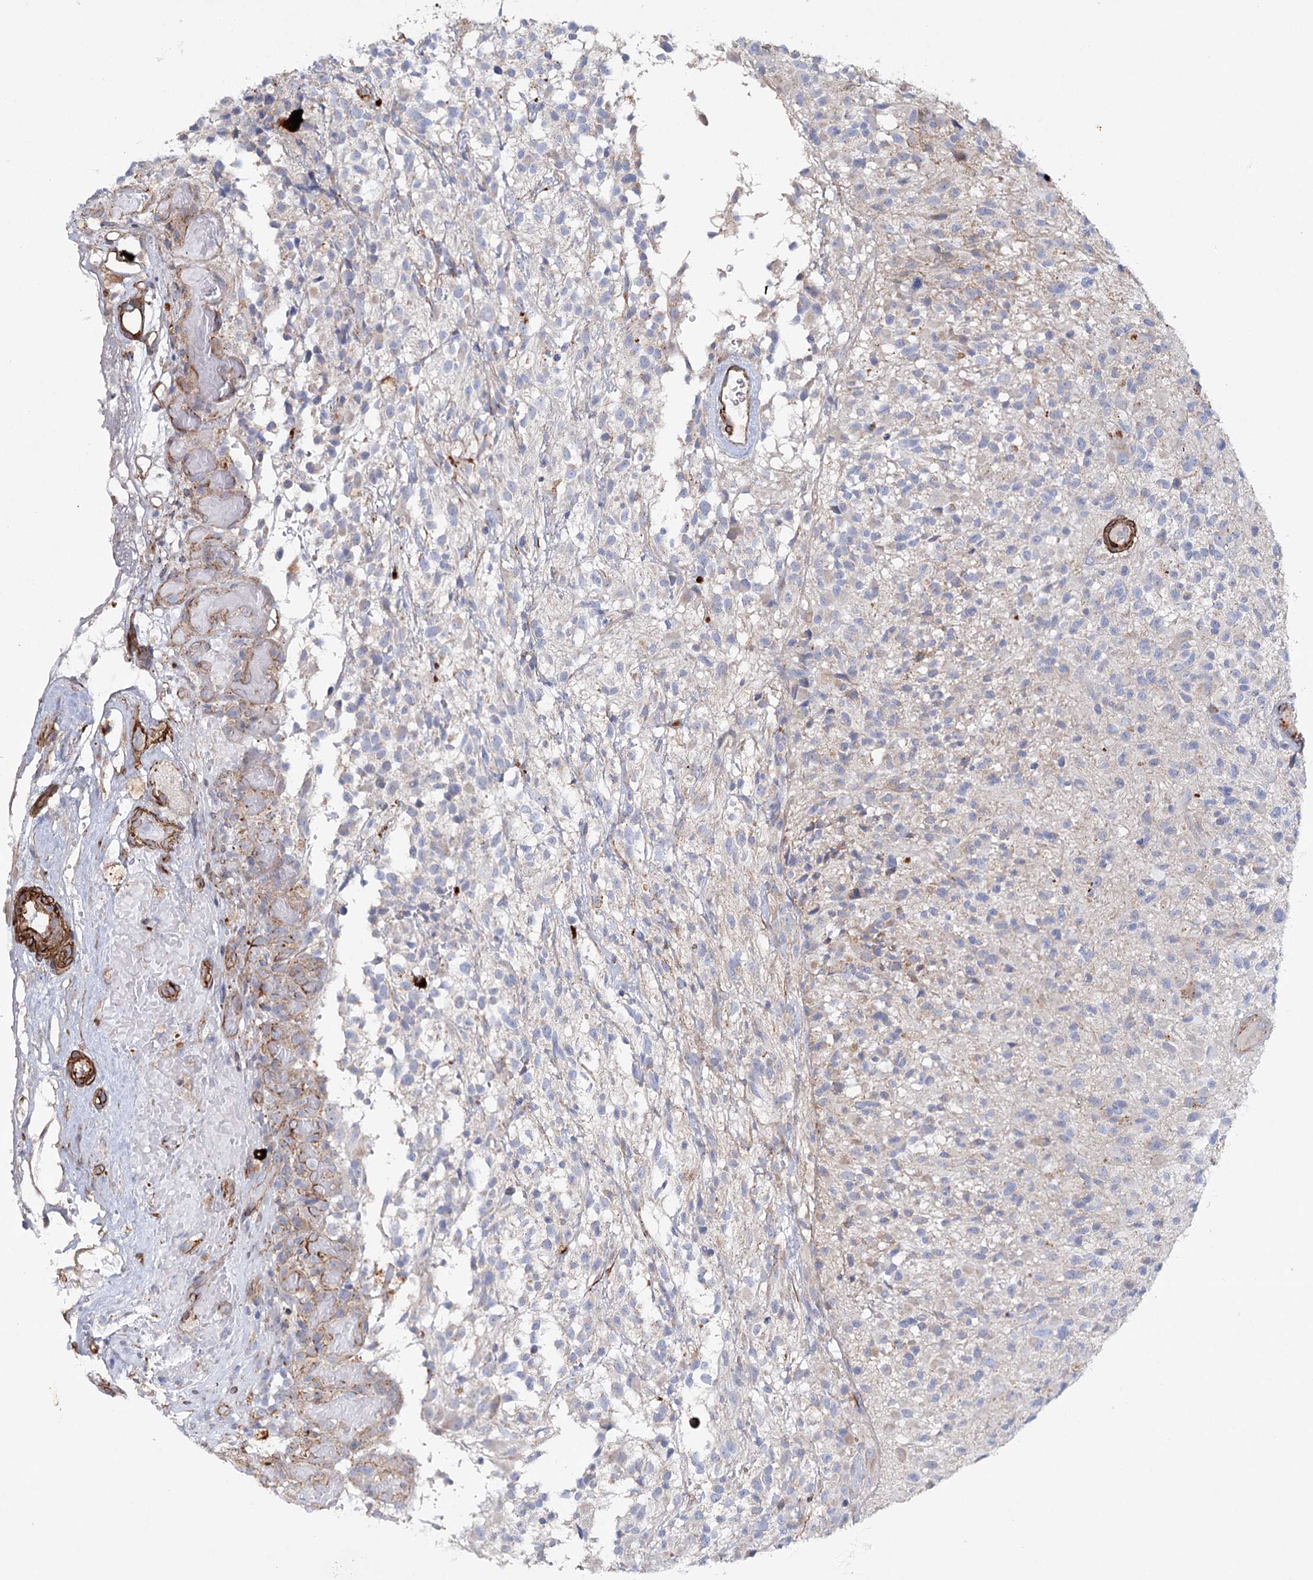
{"staining": {"intensity": "negative", "quantity": "none", "location": "none"}, "tissue": "glioma", "cell_type": "Tumor cells", "image_type": "cancer", "snomed": [{"axis": "morphology", "description": "Glioma, malignant, High grade"}, {"axis": "morphology", "description": "Glioblastoma, NOS"}, {"axis": "topography", "description": "Brain"}], "caption": "Histopathology image shows no significant protein staining in tumor cells of malignant glioma (high-grade).", "gene": "TMEM164", "patient": {"sex": "male", "age": 60}}